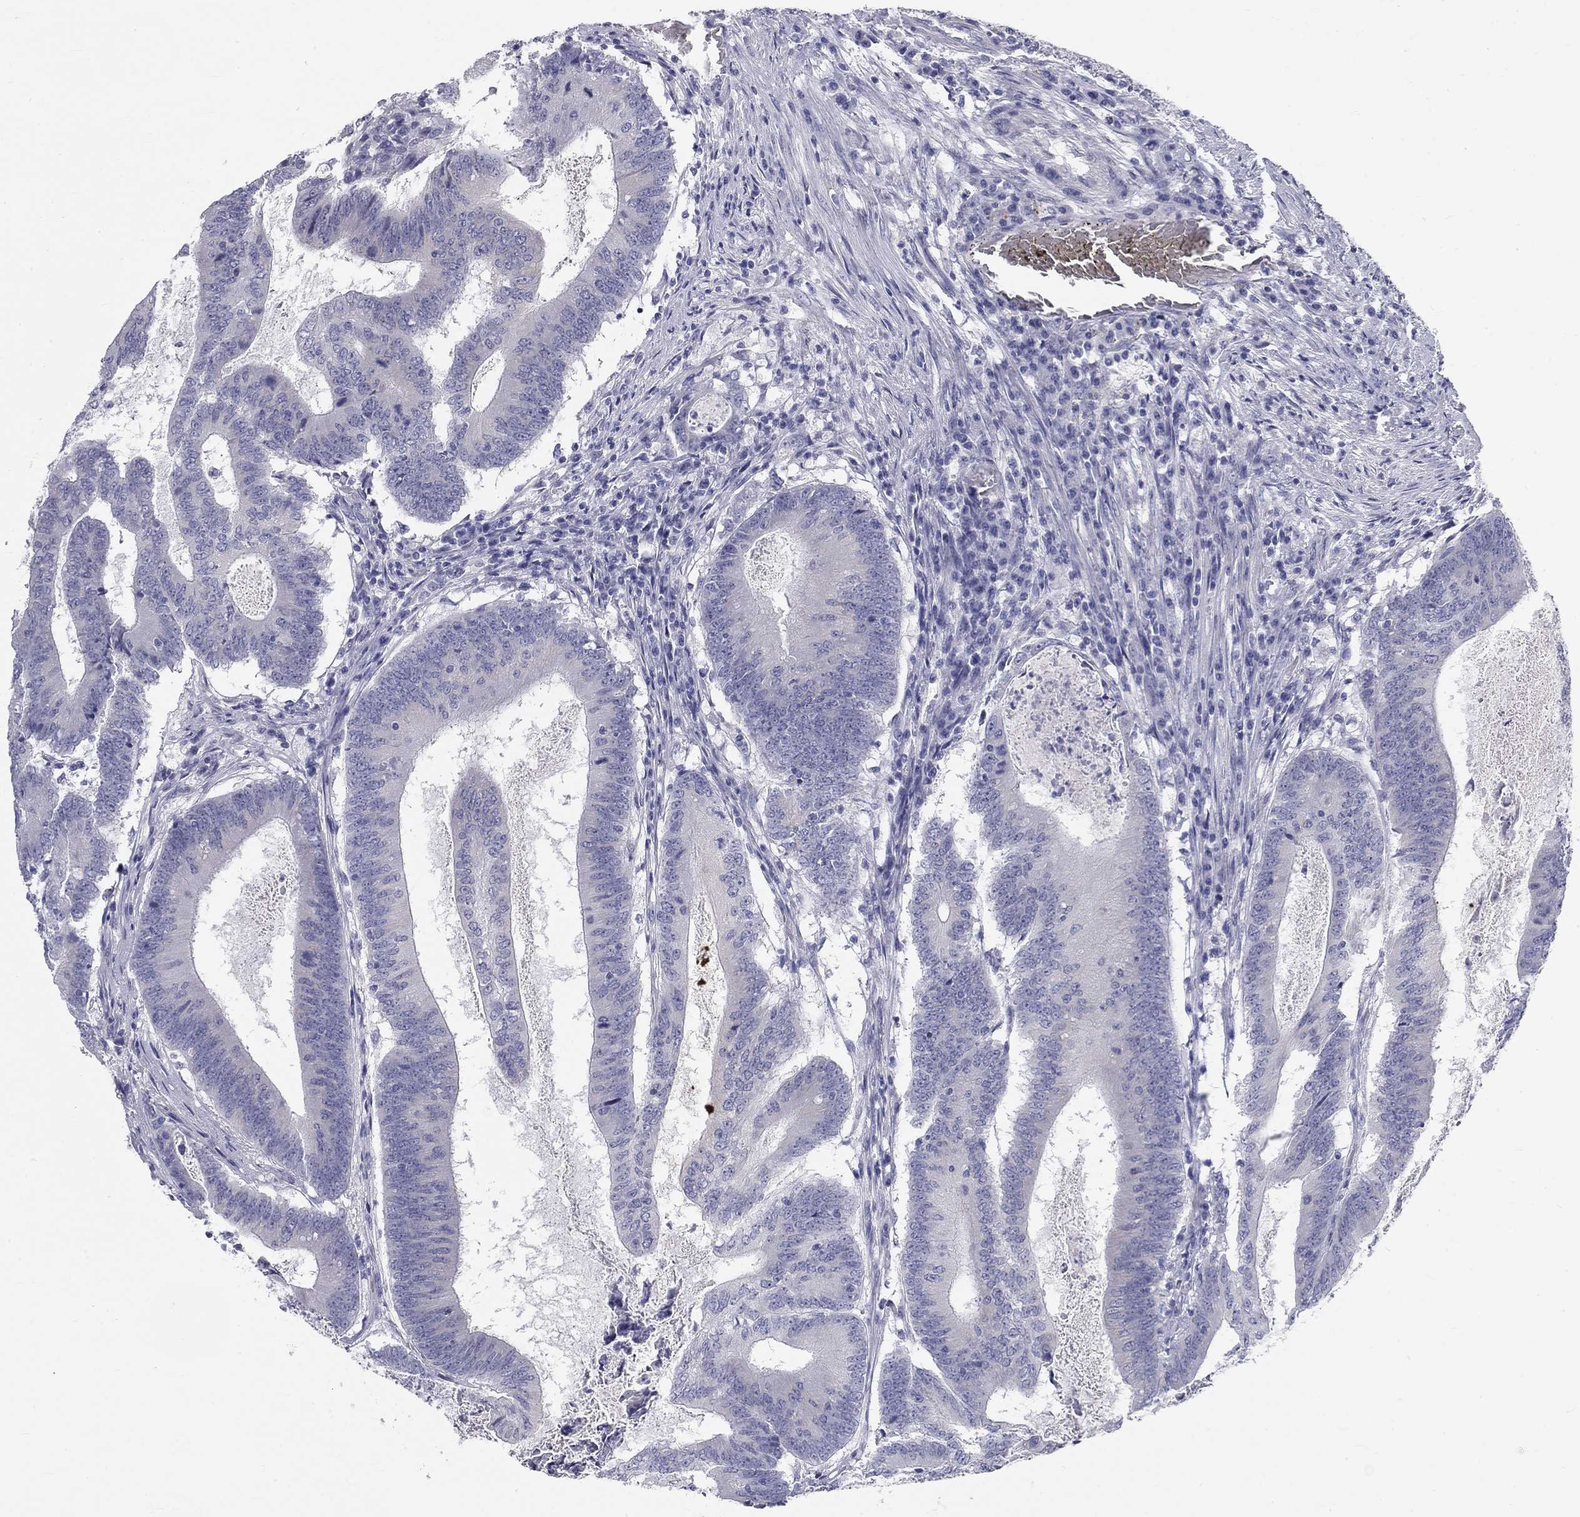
{"staining": {"intensity": "negative", "quantity": "none", "location": "none"}, "tissue": "colorectal cancer", "cell_type": "Tumor cells", "image_type": "cancer", "snomed": [{"axis": "morphology", "description": "Adenocarcinoma, NOS"}, {"axis": "topography", "description": "Colon"}], "caption": "Immunohistochemistry image of colorectal cancer (adenocarcinoma) stained for a protein (brown), which exhibits no staining in tumor cells. The staining was performed using DAB to visualize the protein expression in brown, while the nuclei were stained in blue with hematoxylin (Magnification: 20x).", "gene": "GALNTL5", "patient": {"sex": "female", "age": 70}}